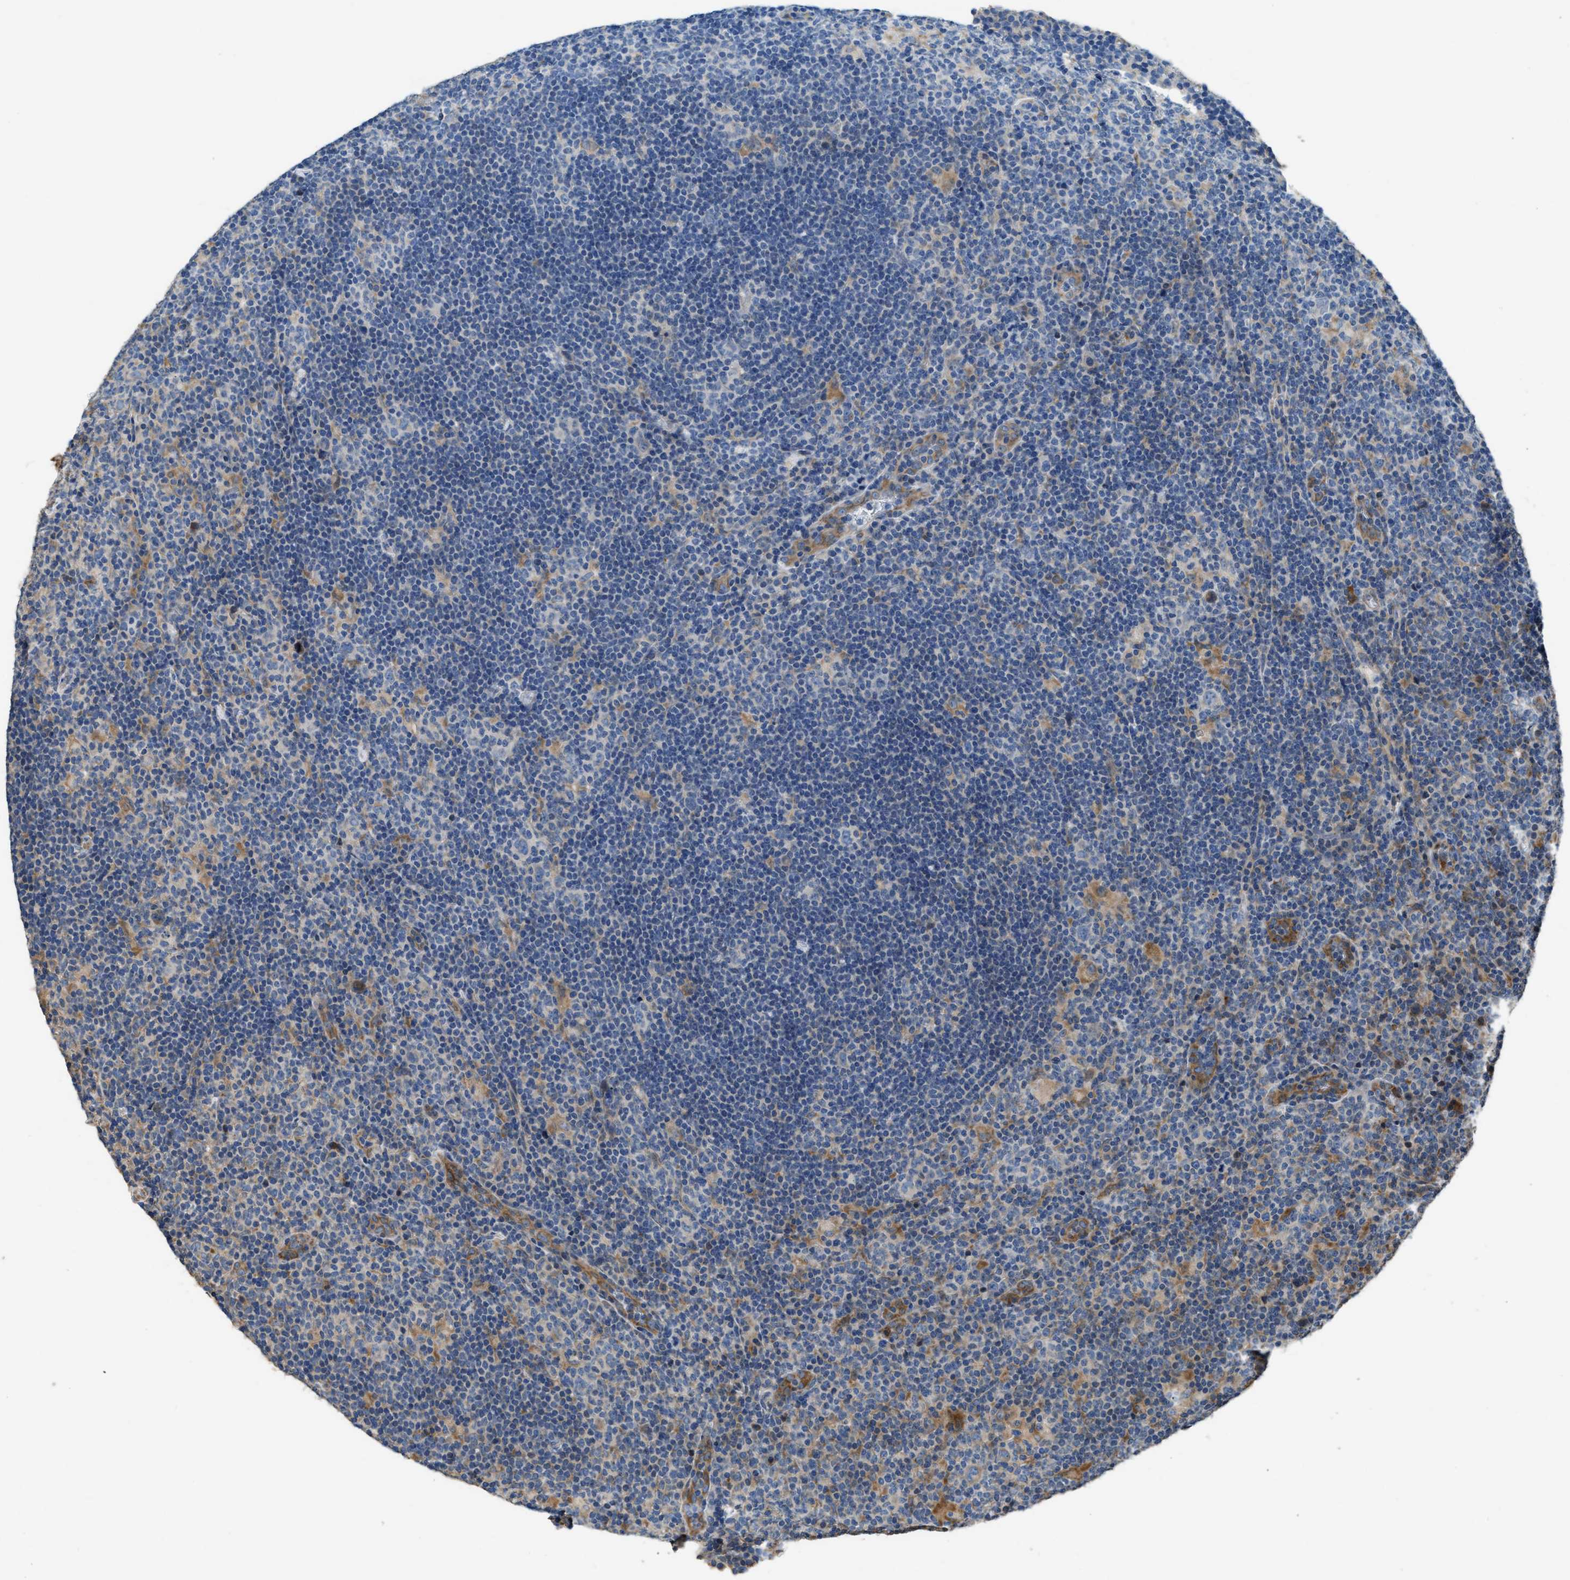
{"staining": {"intensity": "moderate", "quantity": "25%-75%", "location": "cytoplasmic/membranous"}, "tissue": "lymphoma", "cell_type": "Tumor cells", "image_type": "cancer", "snomed": [{"axis": "morphology", "description": "Hodgkin's disease, NOS"}, {"axis": "topography", "description": "Lymph node"}], "caption": "Immunohistochemical staining of human Hodgkin's disease shows medium levels of moderate cytoplasmic/membranous positivity in about 25%-75% of tumor cells. The staining was performed using DAB (3,3'-diaminobenzidine), with brown indicating positive protein expression. Nuclei are stained blue with hematoxylin.", "gene": "TMEM150A", "patient": {"sex": "female", "age": 57}}